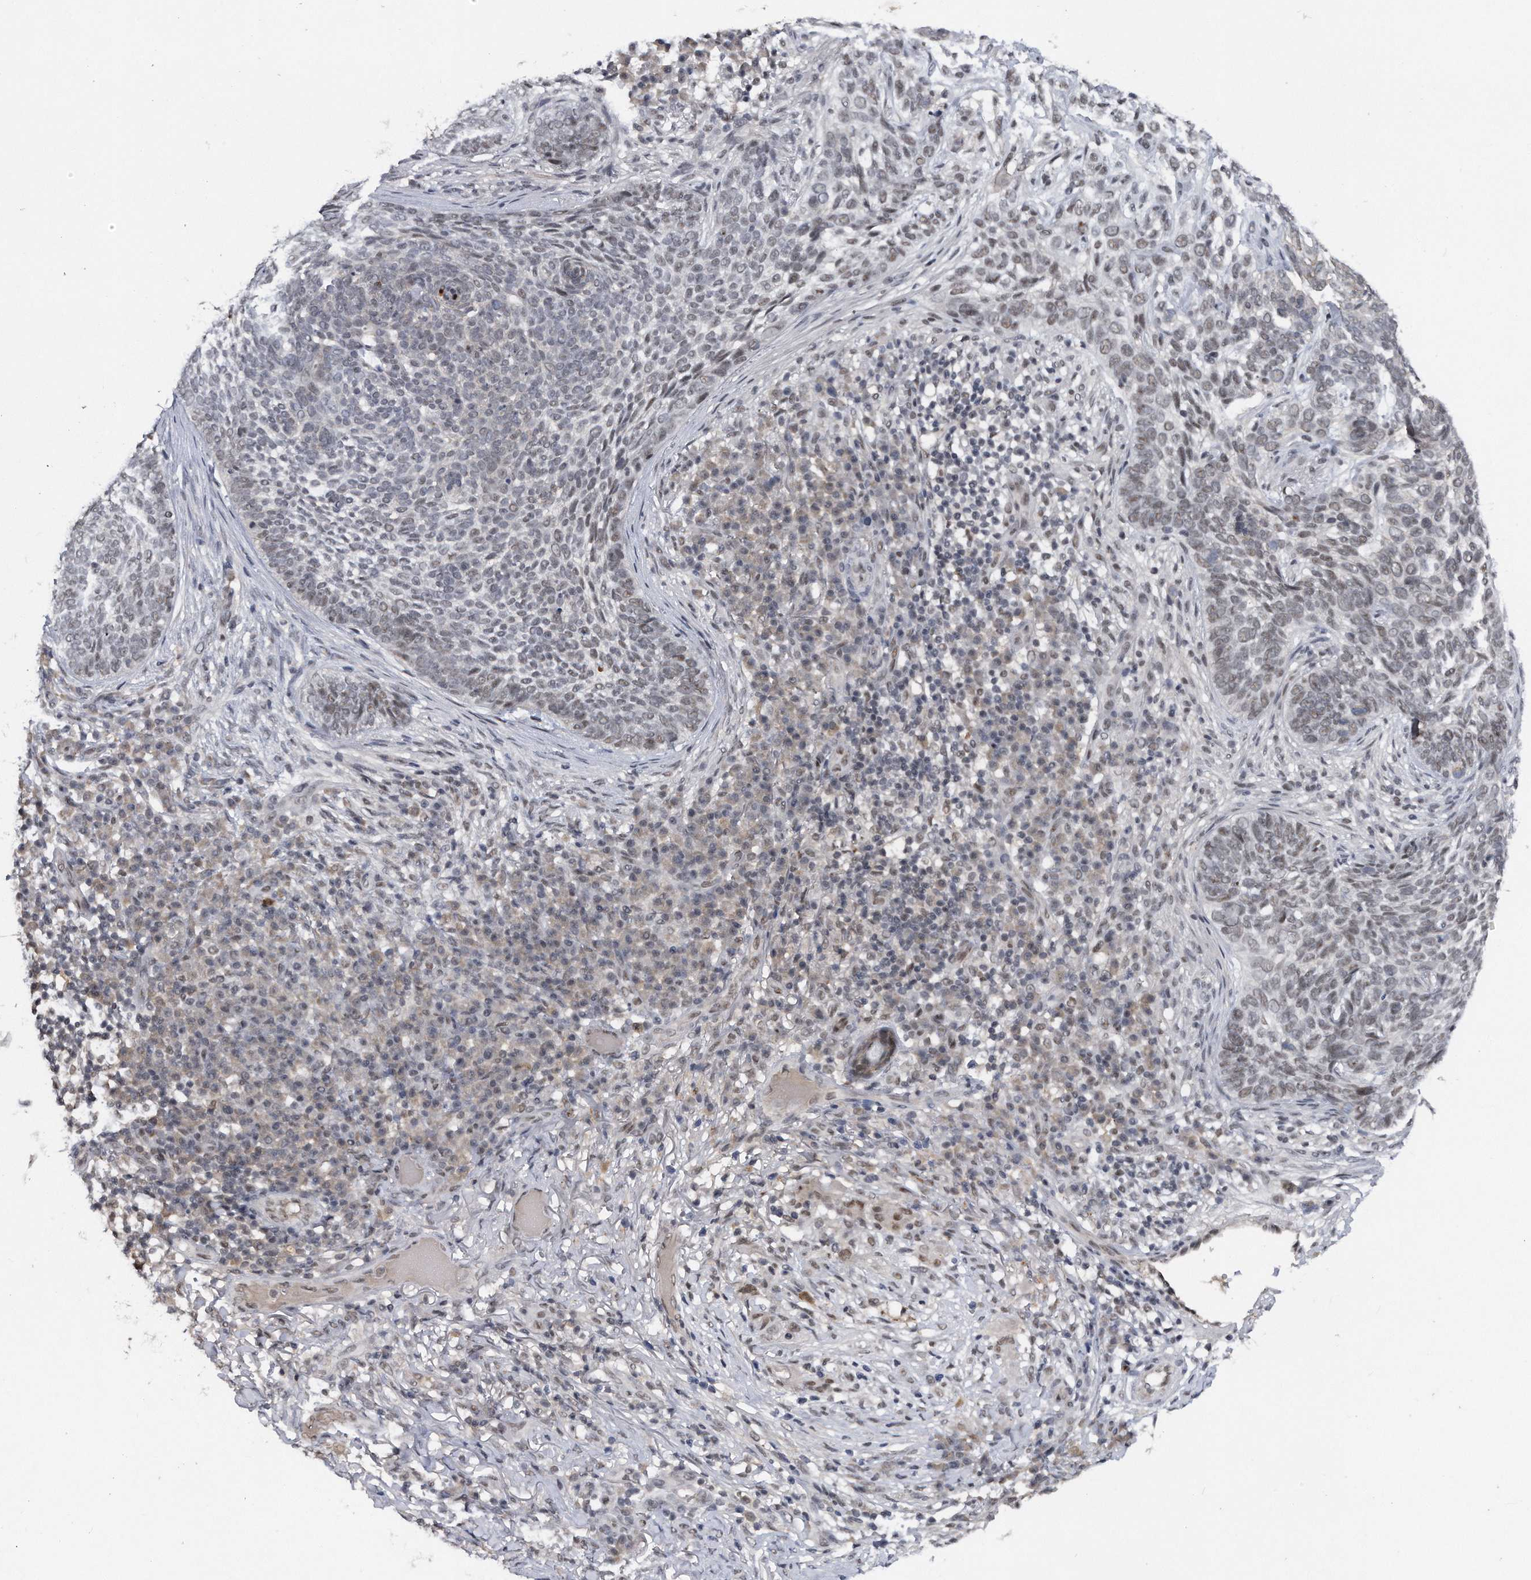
{"staining": {"intensity": "weak", "quantity": "<25%", "location": "nuclear"}, "tissue": "skin cancer", "cell_type": "Tumor cells", "image_type": "cancer", "snomed": [{"axis": "morphology", "description": "Basal cell carcinoma"}, {"axis": "topography", "description": "Skin"}], "caption": "Tumor cells show no significant protein expression in basal cell carcinoma (skin). (DAB (3,3'-diaminobenzidine) immunohistochemistry with hematoxylin counter stain).", "gene": "VIRMA", "patient": {"sex": "female", "age": 64}}